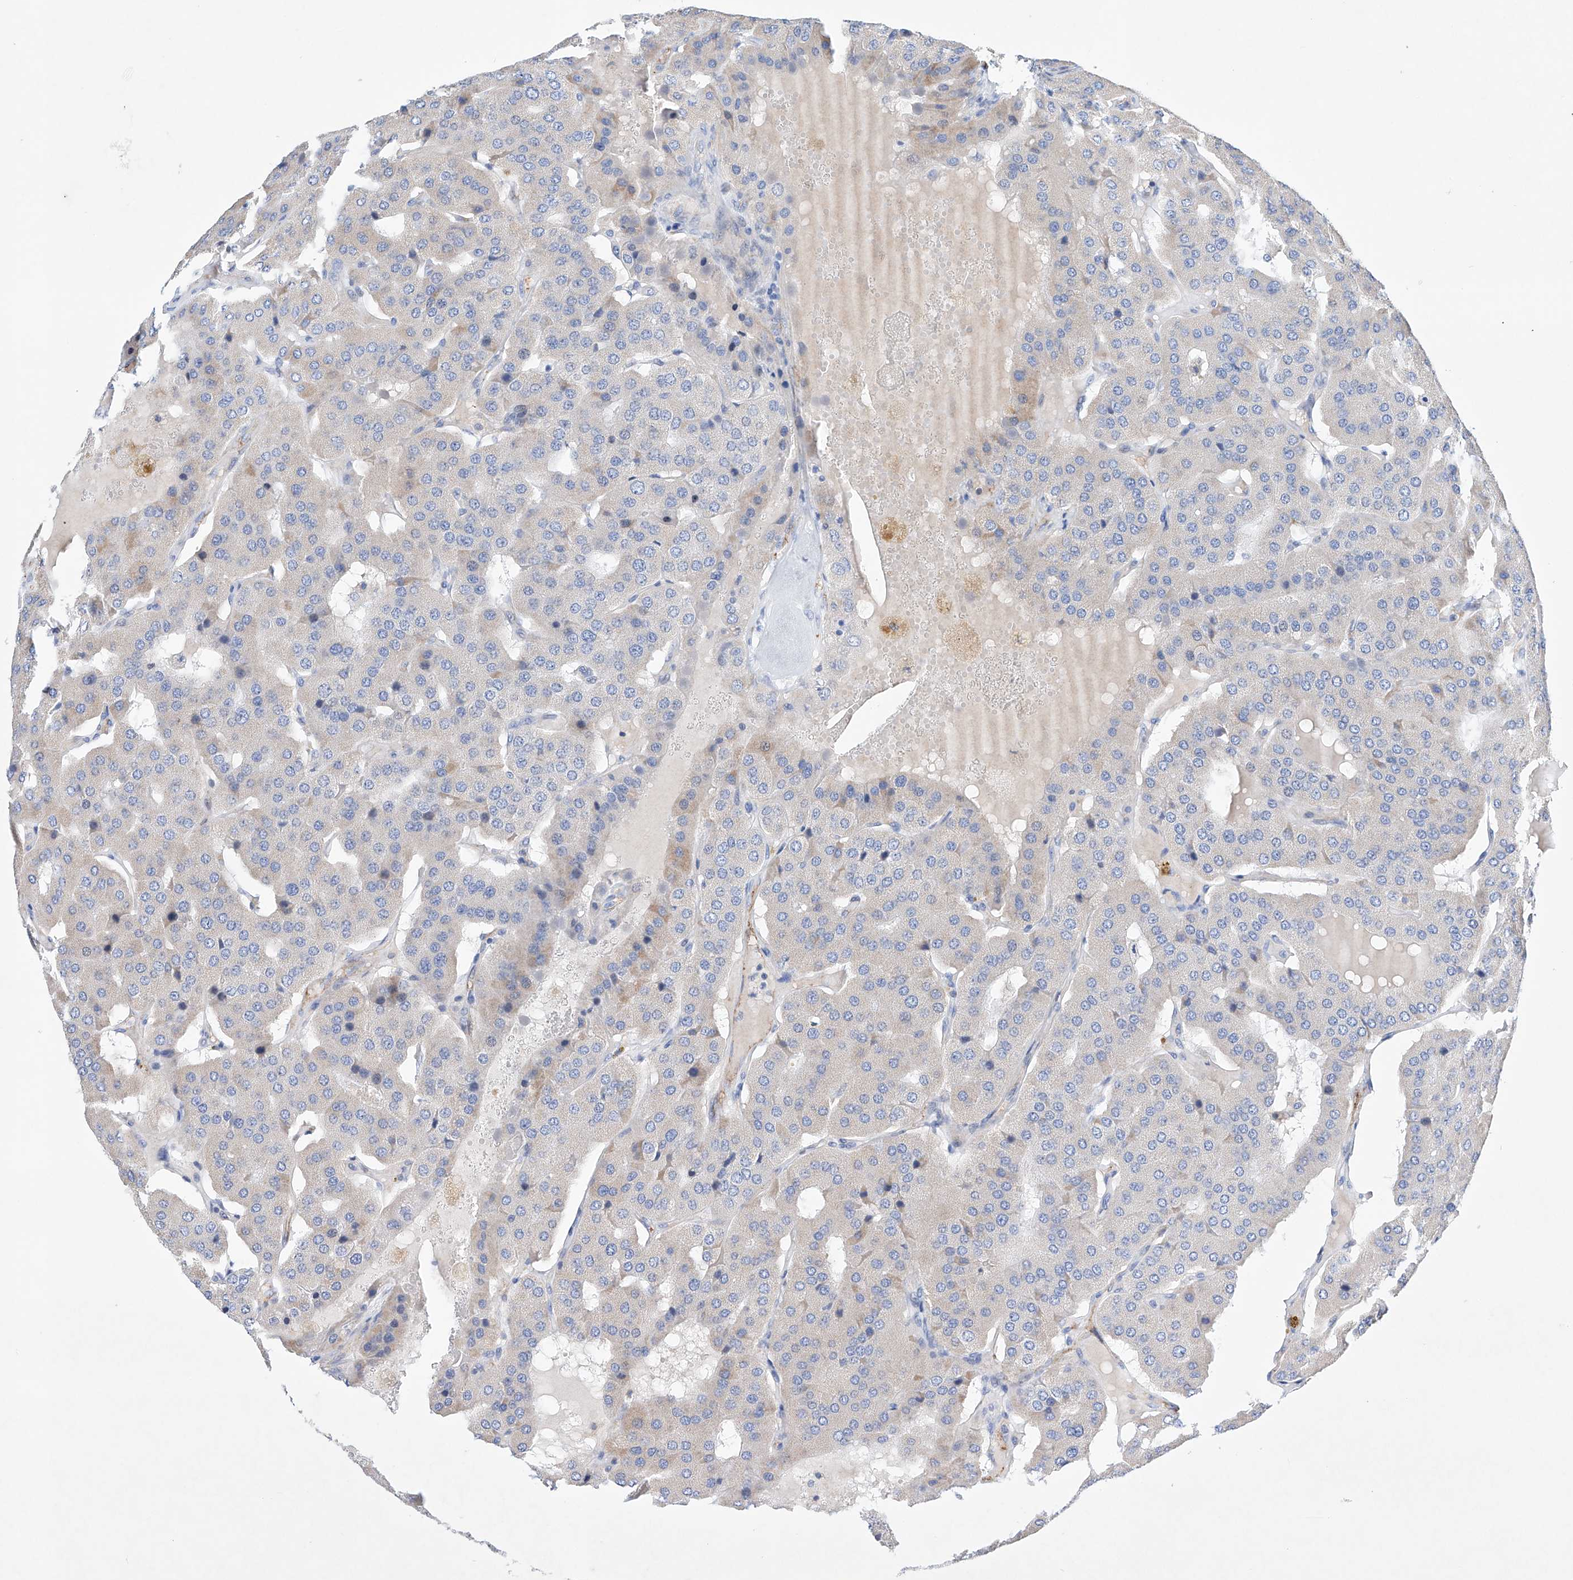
{"staining": {"intensity": "weak", "quantity": "<25%", "location": "cytoplasmic/membranous"}, "tissue": "parathyroid gland", "cell_type": "Glandular cells", "image_type": "normal", "snomed": [{"axis": "morphology", "description": "Normal tissue, NOS"}, {"axis": "morphology", "description": "Adenoma, NOS"}, {"axis": "topography", "description": "Parathyroid gland"}], "caption": "Histopathology image shows no significant protein expression in glandular cells of unremarkable parathyroid gland. (Immunohistochemistry, brightfield microscopy, high magnification).", "gene": "ETV7", "patient": {"sex": "female", "age": 86}}